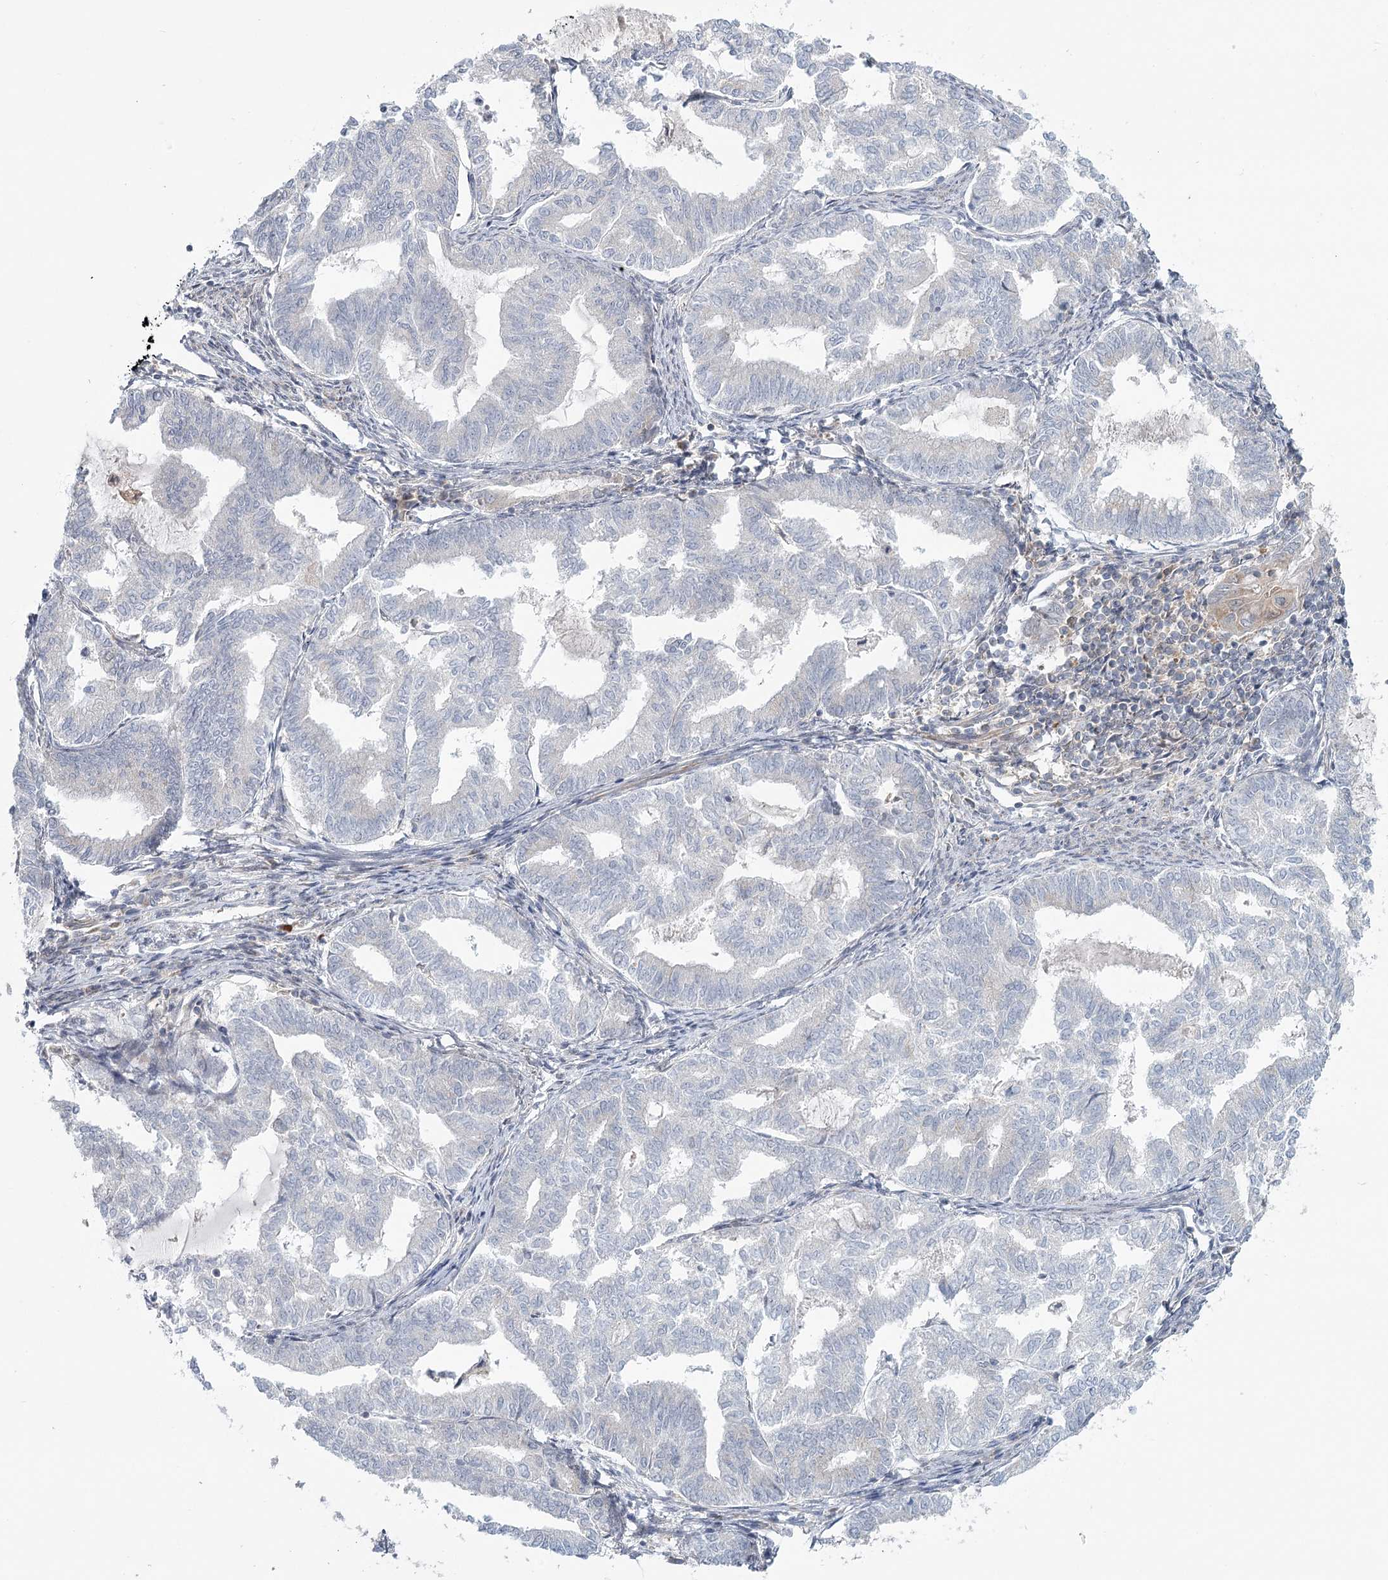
{"staining": {"intensity": "negative", "quantity": "none", "location": "none"}, "tissue": "endometrial cancer", "cell_type": "Tumor cells", "image_type": "cancer", "snomed": [{"axis": "morphology", "description": "Adenocarcinoma, NOS"}, {"axis": "topography", "description": "Endometrium"}], "caption": "There is no significant expression in tumor cells of endometrial adenocarcinoma.", "gene": "USP11", "patient": {"sex": "female", "age": 79}}